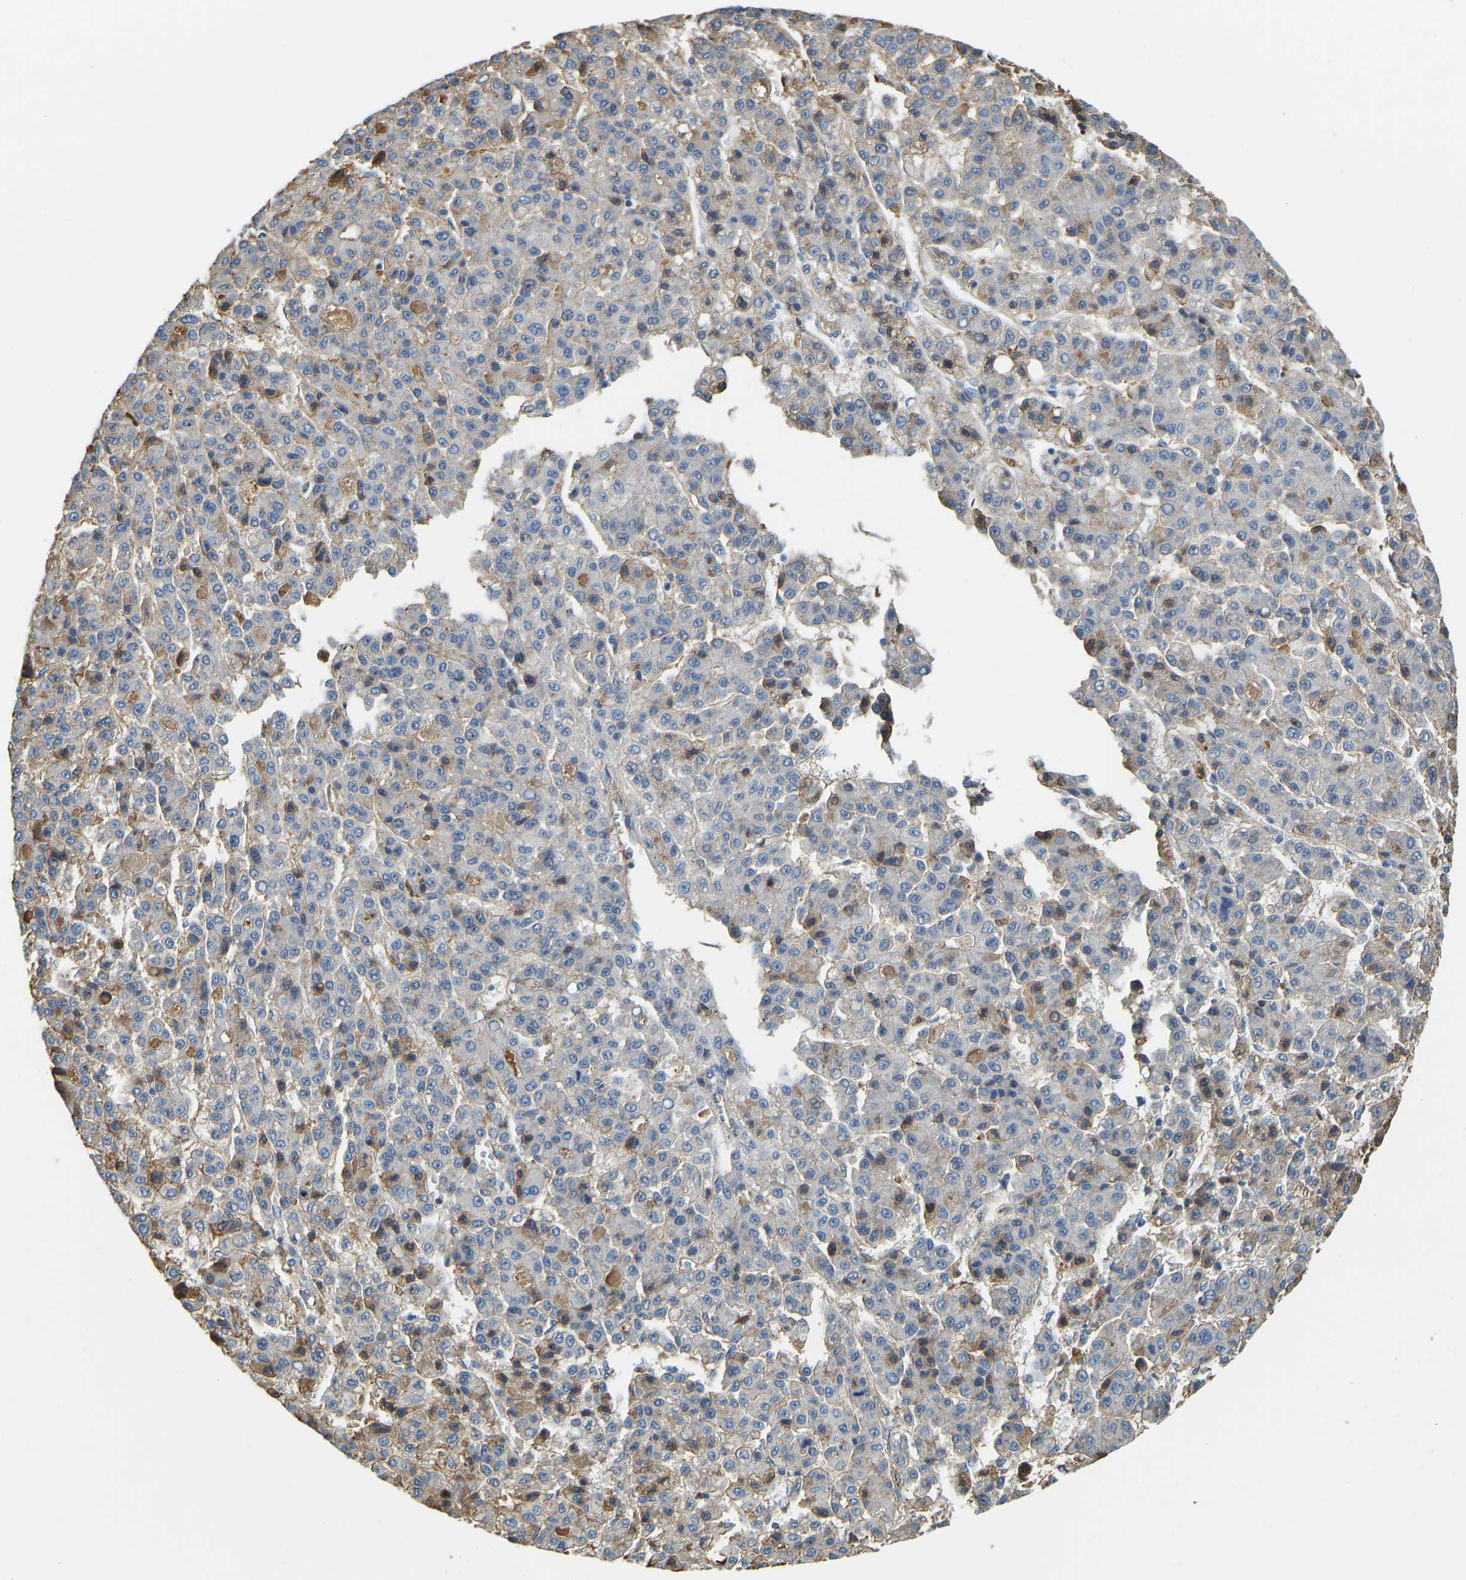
{"staining": {"intensity": "moderate", "quantity": "25%-75%", "location": "cytoplasmic/membranous"}, "tissue": "liver cancer", "cell_type": "Tumor cells", "image_type": "cancer", "snomed": [{"axis": "morphology", "description": "Carcinoma, Hepatocellular, NOS"}, {"axis": "topography", "description": "Liver"}], "caption": "Immunohistochemical staining of human liver cancer (hepatocellular carcinoma) exhibits medium levels of moderate cytoplasmic/membranous staining in about 25%-75% of tumor cells.", "gene": "THBS4", "patient": {"sex": "male", "age": 70}}